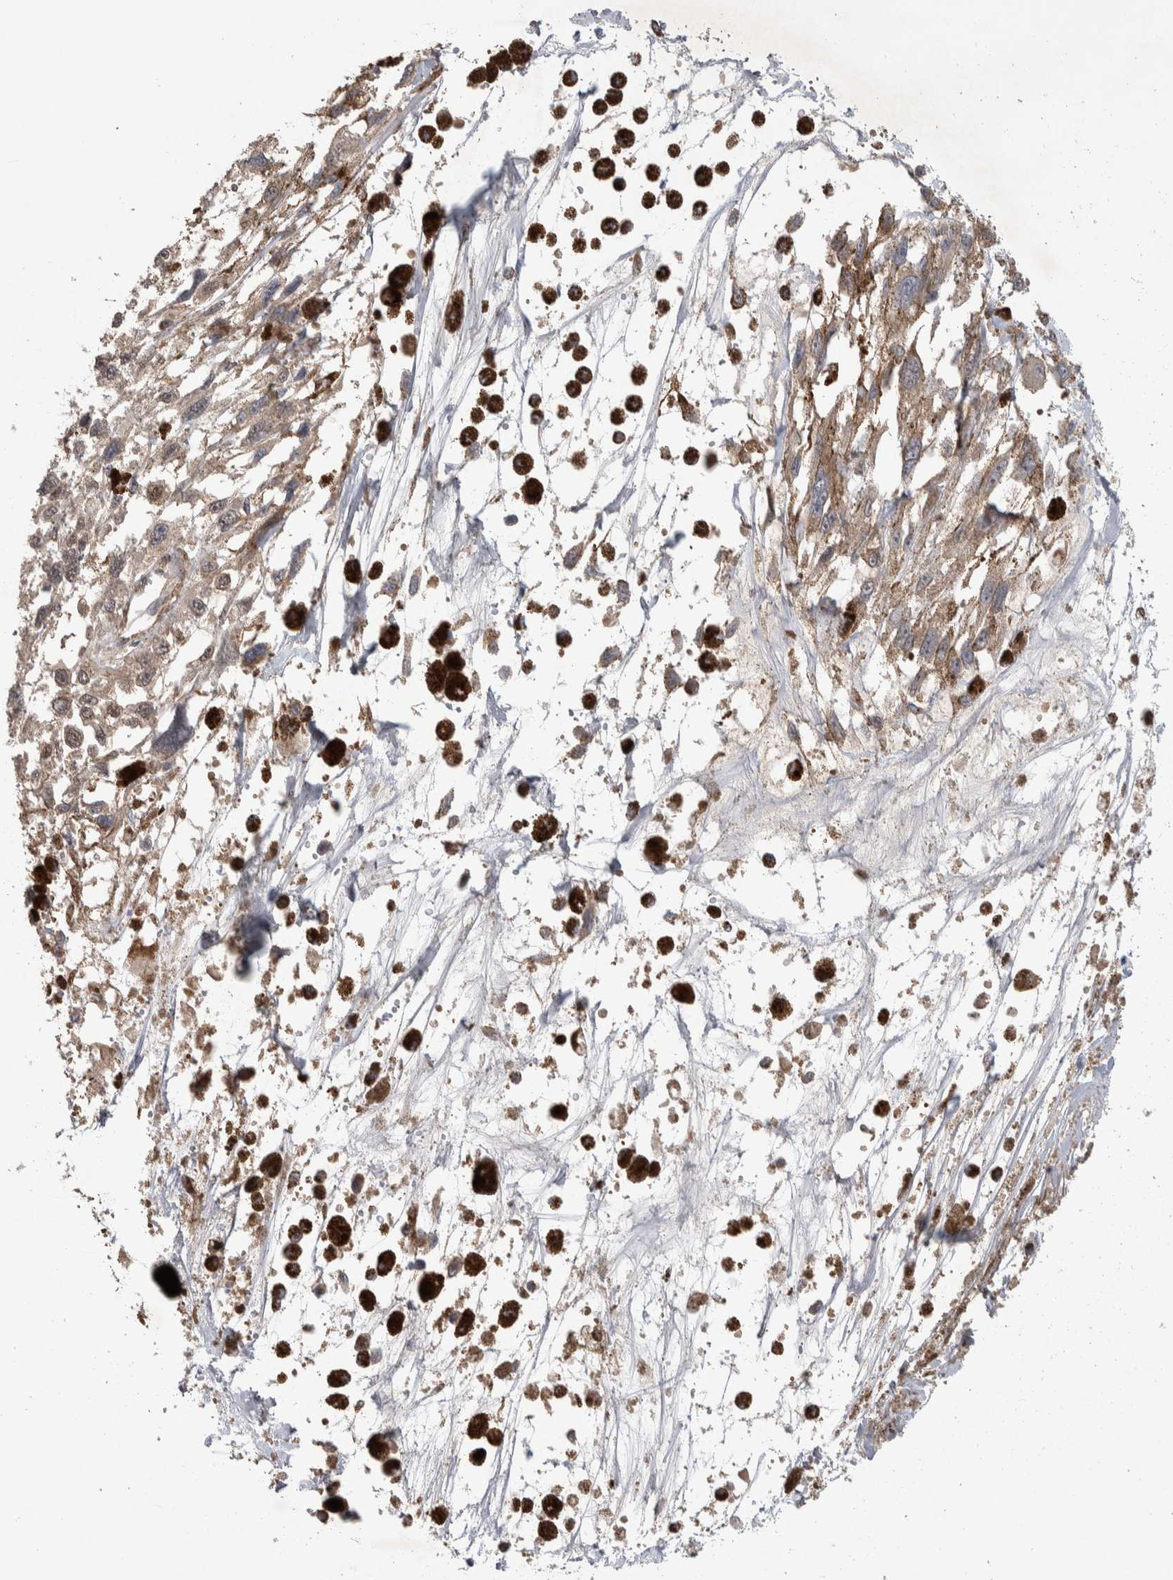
{"staining": {"intensity": "weak", "quantity": ">75%", "location": "cytoplasmic/membranous"}, "tissue": "melanoma", "cell_type": "Tumor cells", "image_type": "cancer", "snomed": [{"axis": "morphology", "description": "Malignant melanoma, Metastatic site"}, {"axis": "topography", "description": "Lymph node"}], "caption": "Immunohistochemistry (IHC) (DAB (3,3'-diaminobenzidine)) staining of human malignant melanoma (metastatic site) demonstrates weak cytoplasmic/membranous protein staining in approximately >75% of tumor cells. (IHC, brightfield microscopy, high magnification).", "gene": "IFRD1", "patient": {"sex": "male", "age": 59}}